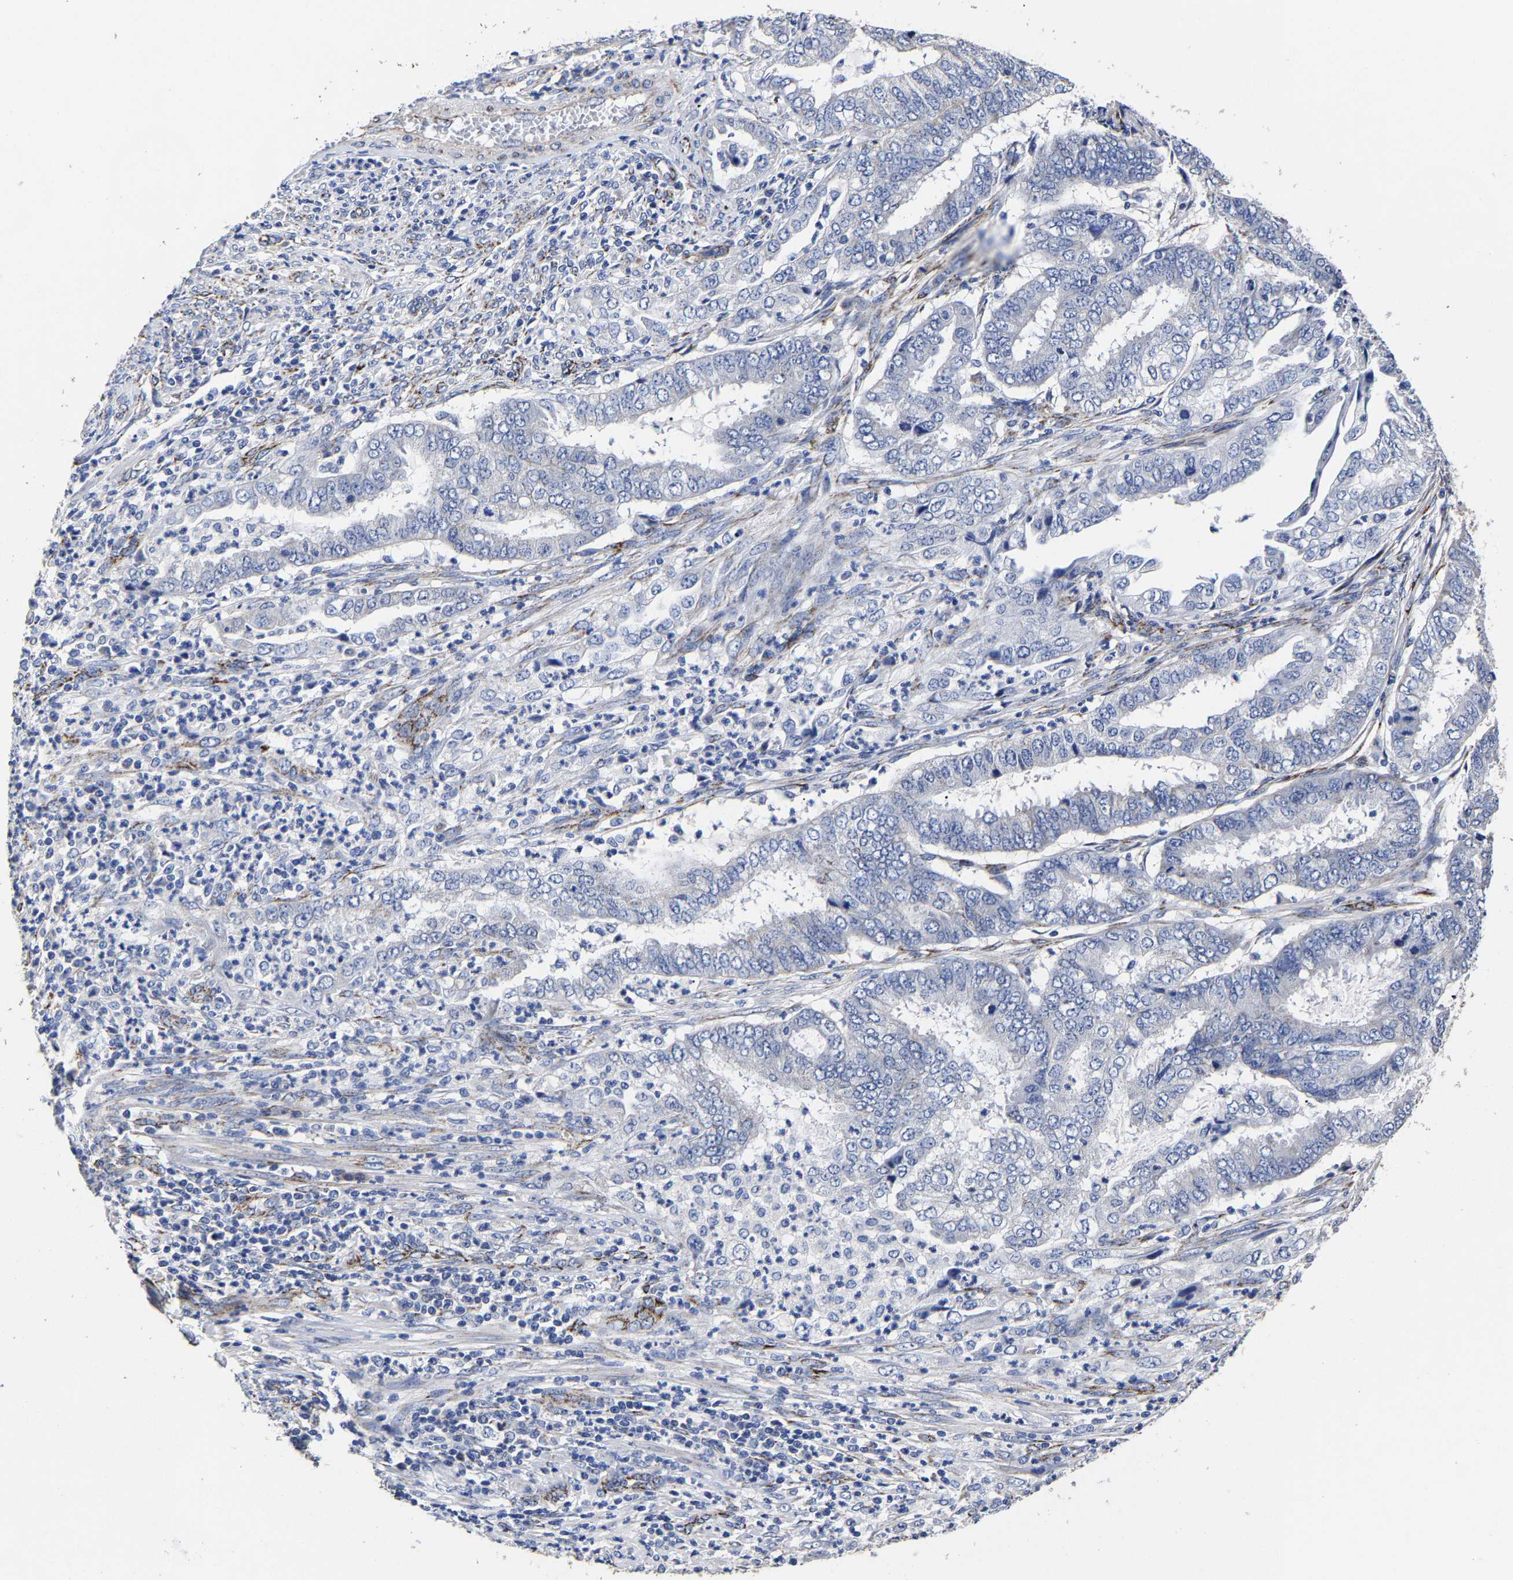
{"staining": {"intensity": "negative", "quantity": "none", "location": "none"}, "tissue": "endometrial cancer", "cell_type": "Tumor cells", "image_type": "cancer", "snomed": [{"axis": "morphology", "description": "Adenocarcinoma, NOS"}, {"axis": "topography", "description": "Endometrium"}], "caption": "An image of human endometrial cancer is negative for staining in tumor cells.", "gene": "AASS", "patient": {"sex": "female", "age": 51}}